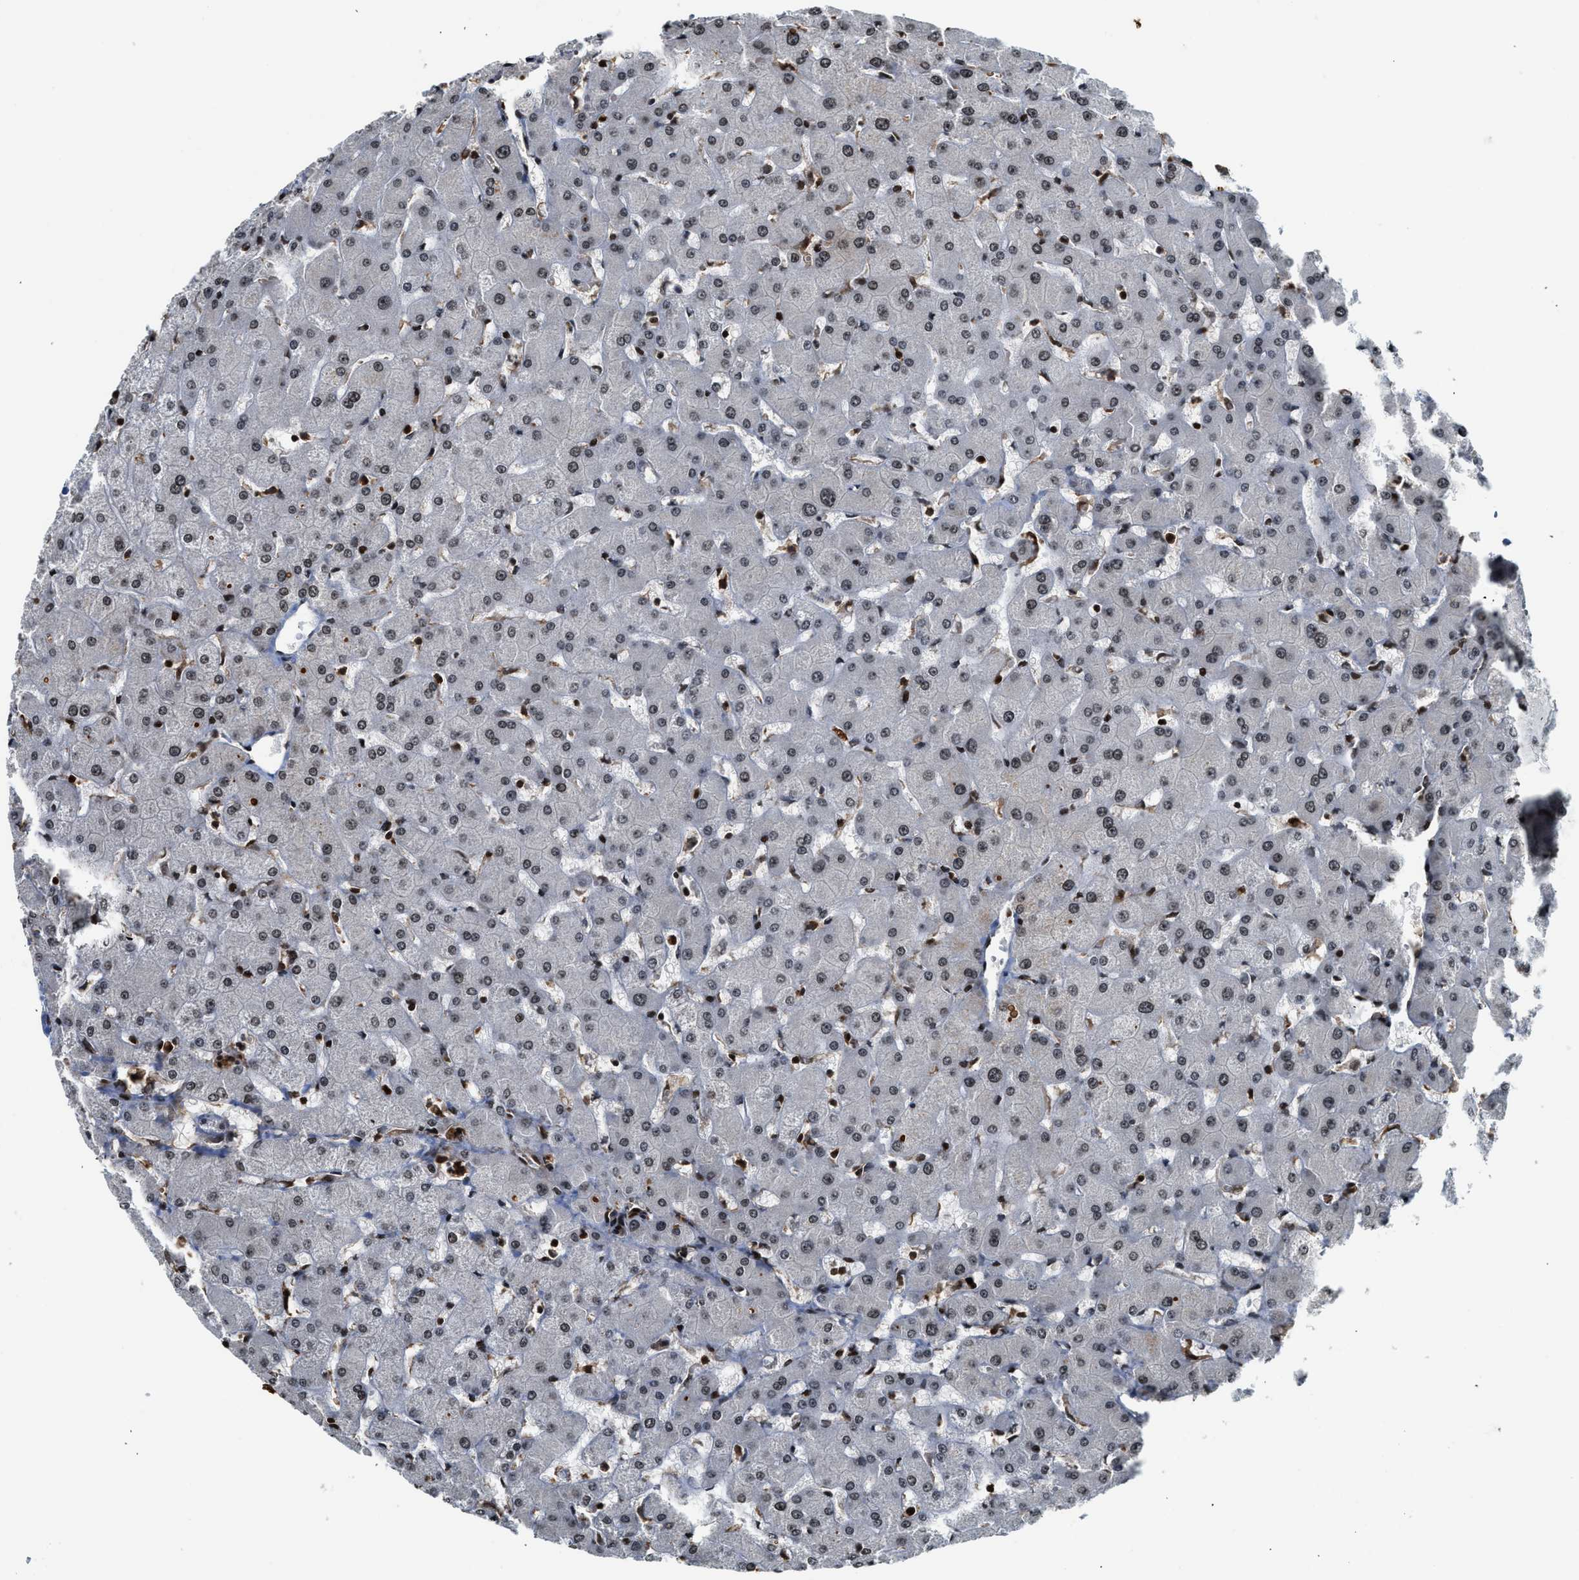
{"staining": {"intensity": "weak", "quantity": "25%-75%", "location": "cytoplasmic/membranous,nuclear"}, "tissue": "liver", "cell_type": "Cholangiocytes", "image_type": "normal", "snomed": [{"axis": "morphology", "description": "Normal tissue, NOS"}, {"axis": "topography", "description": "Liver"}], "caption": "Immunohistochemistry of normal human liver displays low levels of weak cytoplasmic/membranous,nuclear expression in approximately 25%-75% of cholangiocytes. (DAB (3,3'-diaminobenzidine) = brown stain, brightfield microscopy at high magnification).", "gene": "MDM2", "patient": {"sex": "female", "age": 63}}